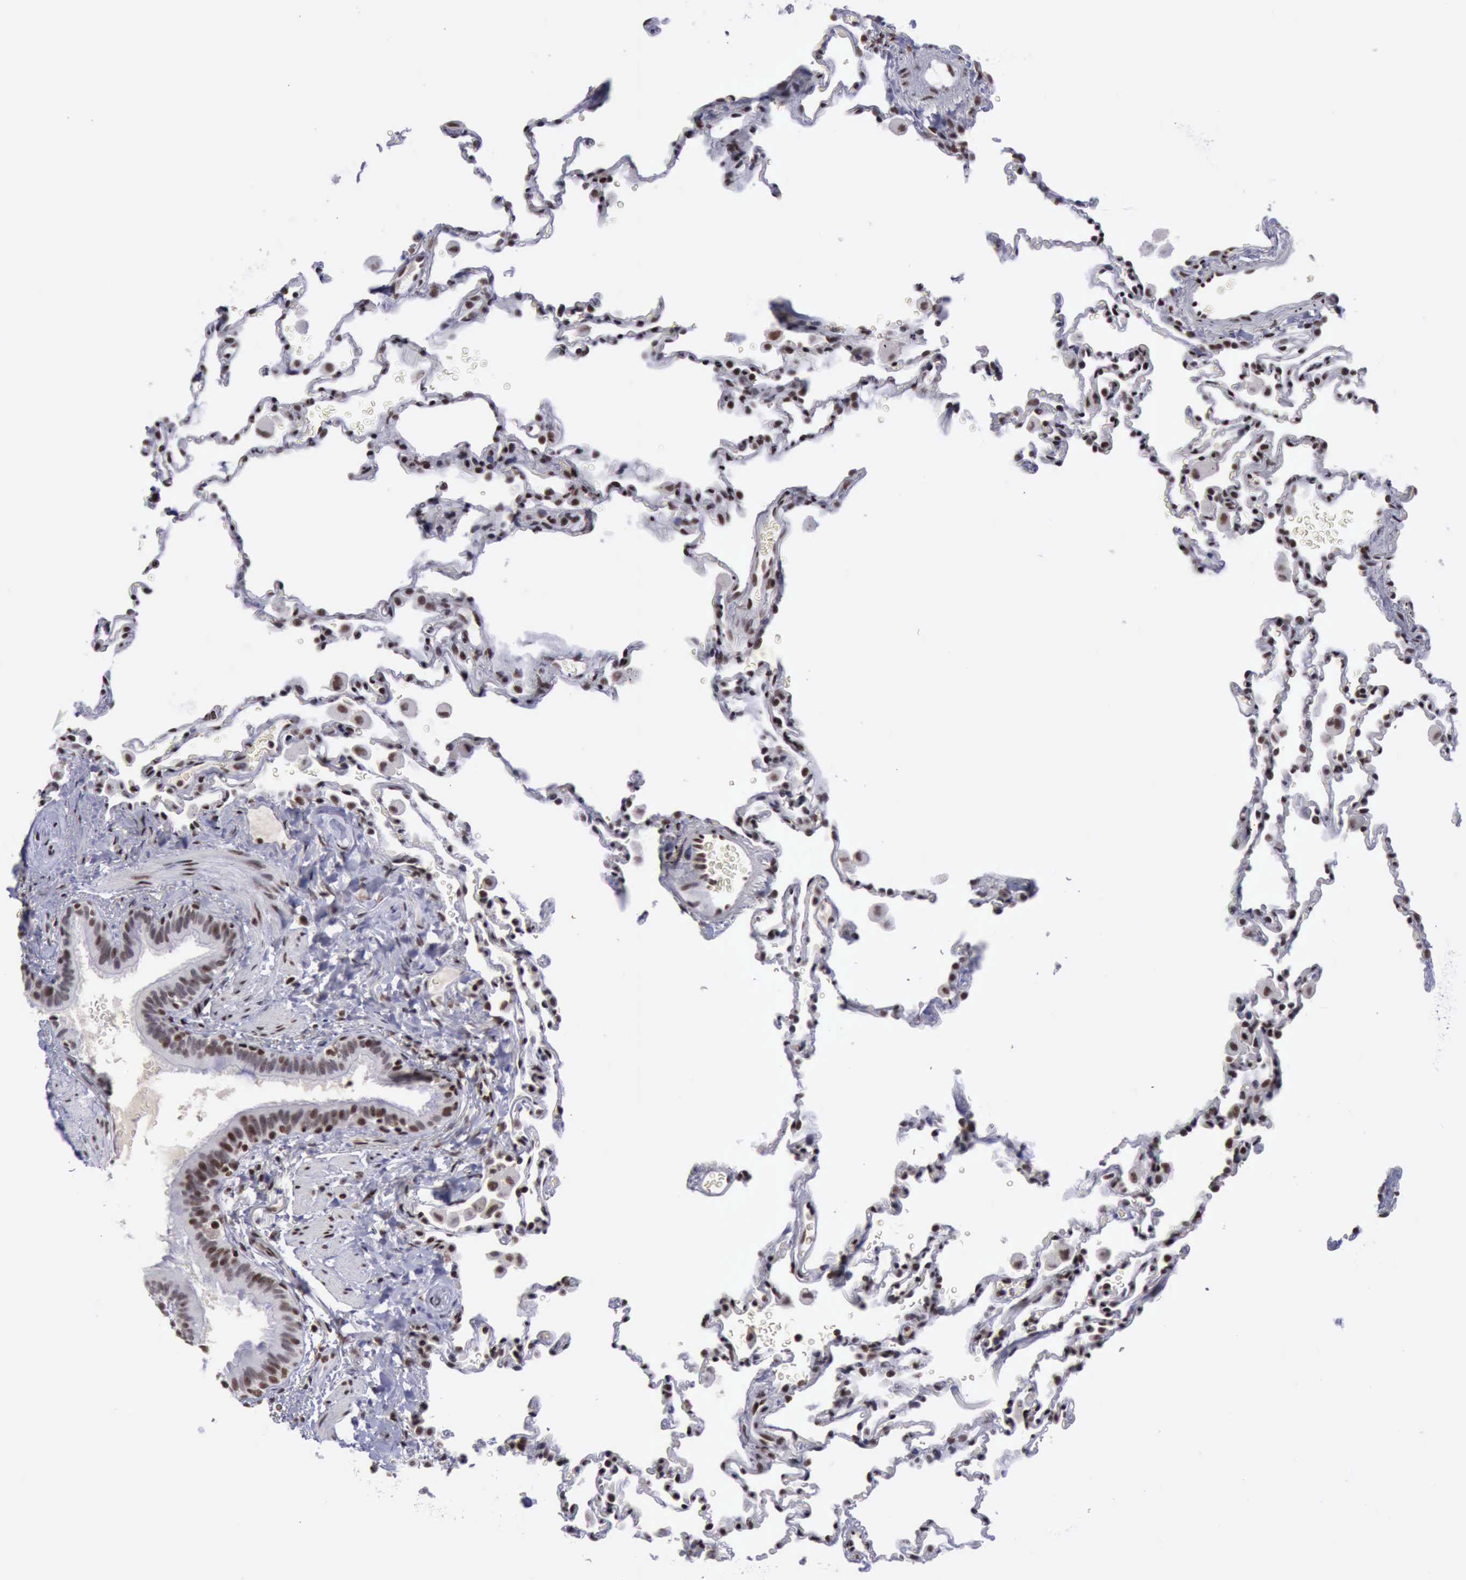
{"staining": {"intensity": "moderate", "quantity": "25%-75%", "location": "nuclear"}, "tissue": "lung", "cell_type": "Alveolar cells", "image_type": "normal", "snomed": [{"axis": "morphology", "description": "Normal tissue, NOS"}, {"axis": "topography", "description": "Lung"}], "caption": "Lung stained with immunohistochemistry (IHC) shows moderate nuclear expression in approximately 25%-75% of alveolar cells. Using DAB (brown) and hematoxylin (blue) stains, captured at high magnification using brightfield microscopy.", "gene": "YY1", "patient": {"sex": "male", "age": 59}}